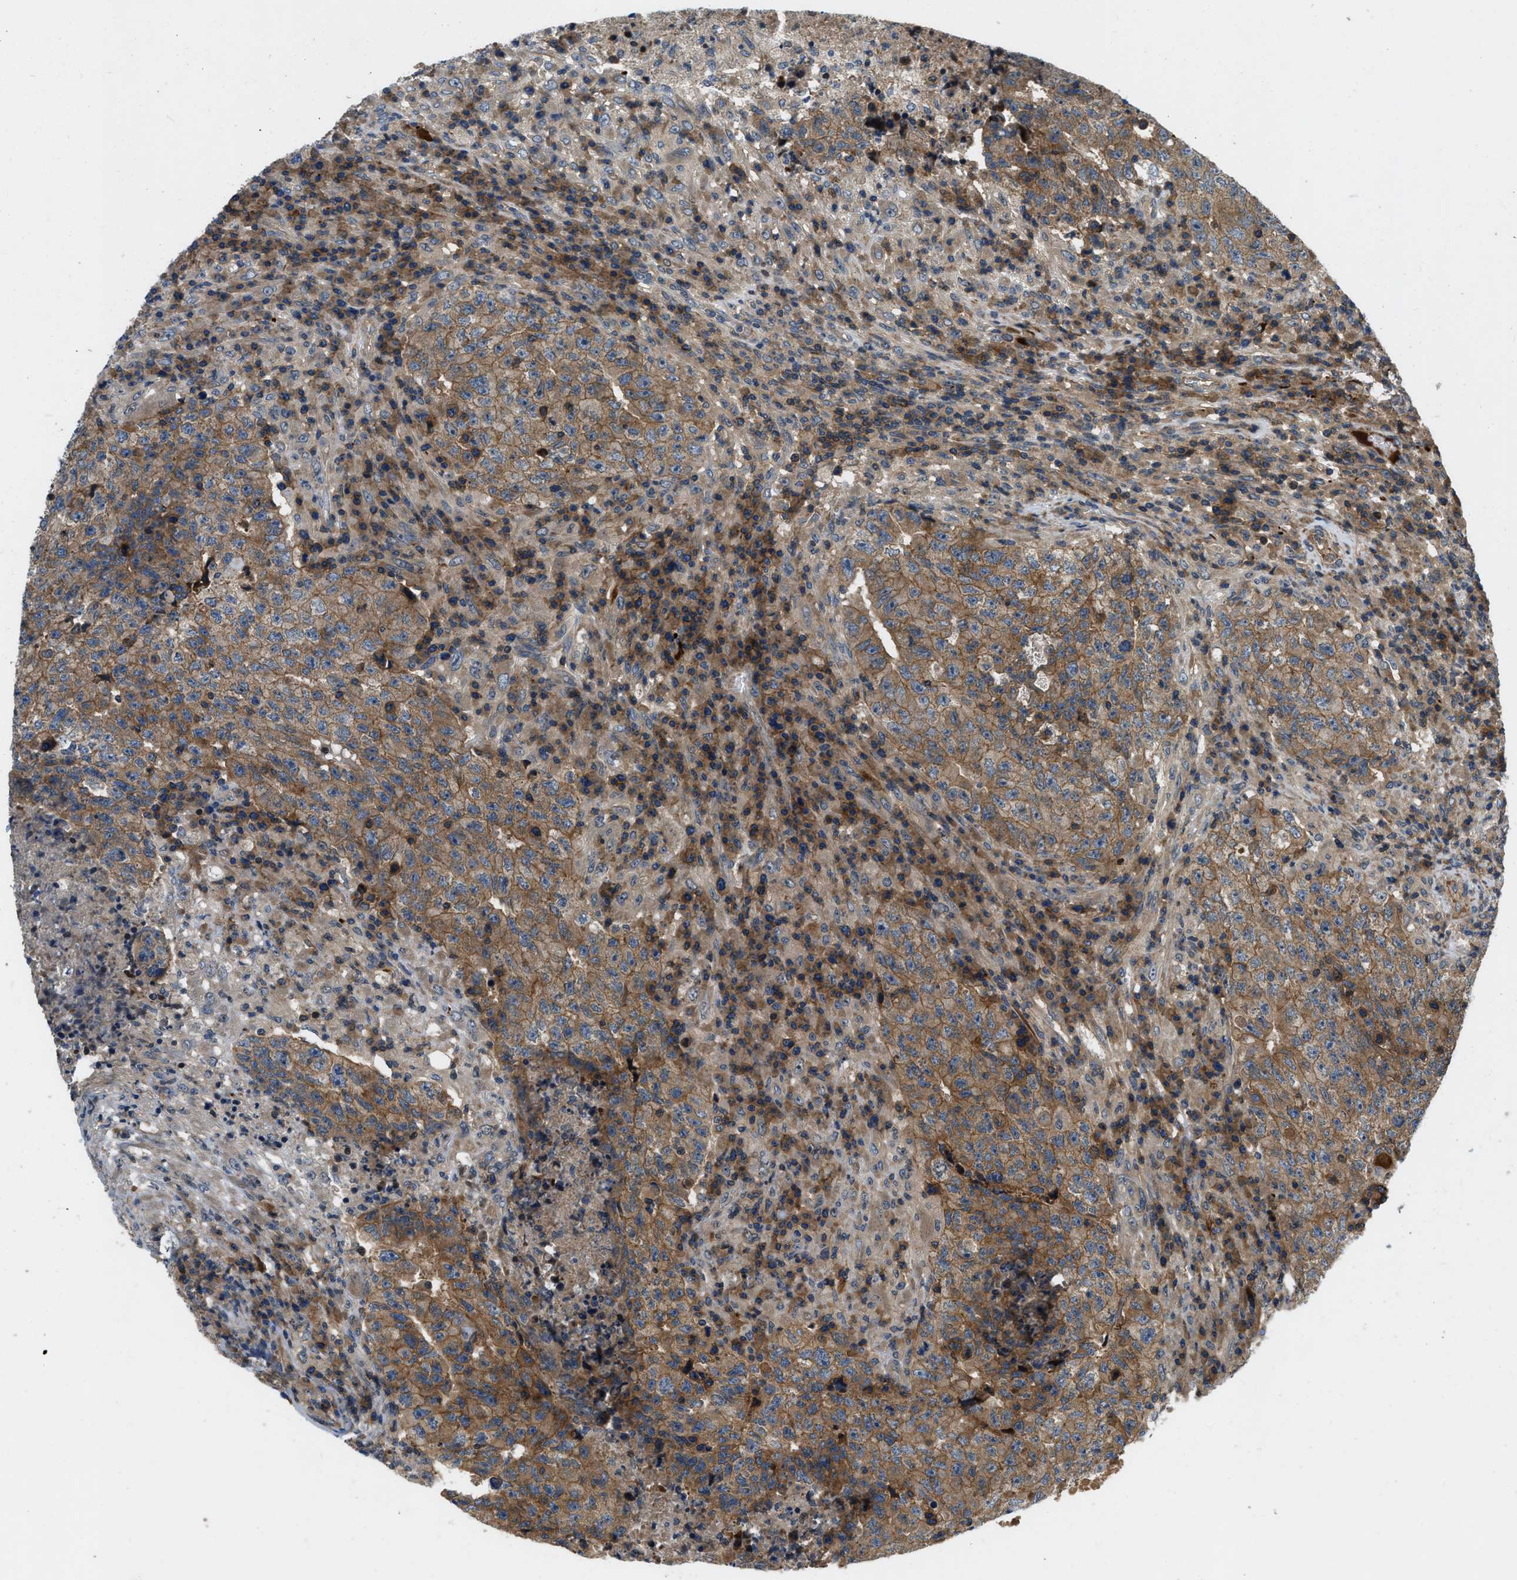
{"staining": {"intensity": "moderate", "quantity": ">75%", "location": "cytoplasmic/membranous"}, "tissue": "testis cancer", "cell_type": "Tumor cells", "image_type": "cancer", "snomed": [{"axis": "morphology", "description": "Necrosis, NOS"}, {"axis": "morphology", "description": "Carcinoma, Embryonal, NOS"}, {"axis": "topography", "description": "Testis"}], "caption": "A high-resolution photomicrograph shows IHC staining of testis cancer (embryonal carcinoma), which demonstrates moderate cytoplasmic/membranous staining in approximately >75% of tumor cells.", "gene": "CNNM3", "patient": {"sex": "male", "age": 19}}